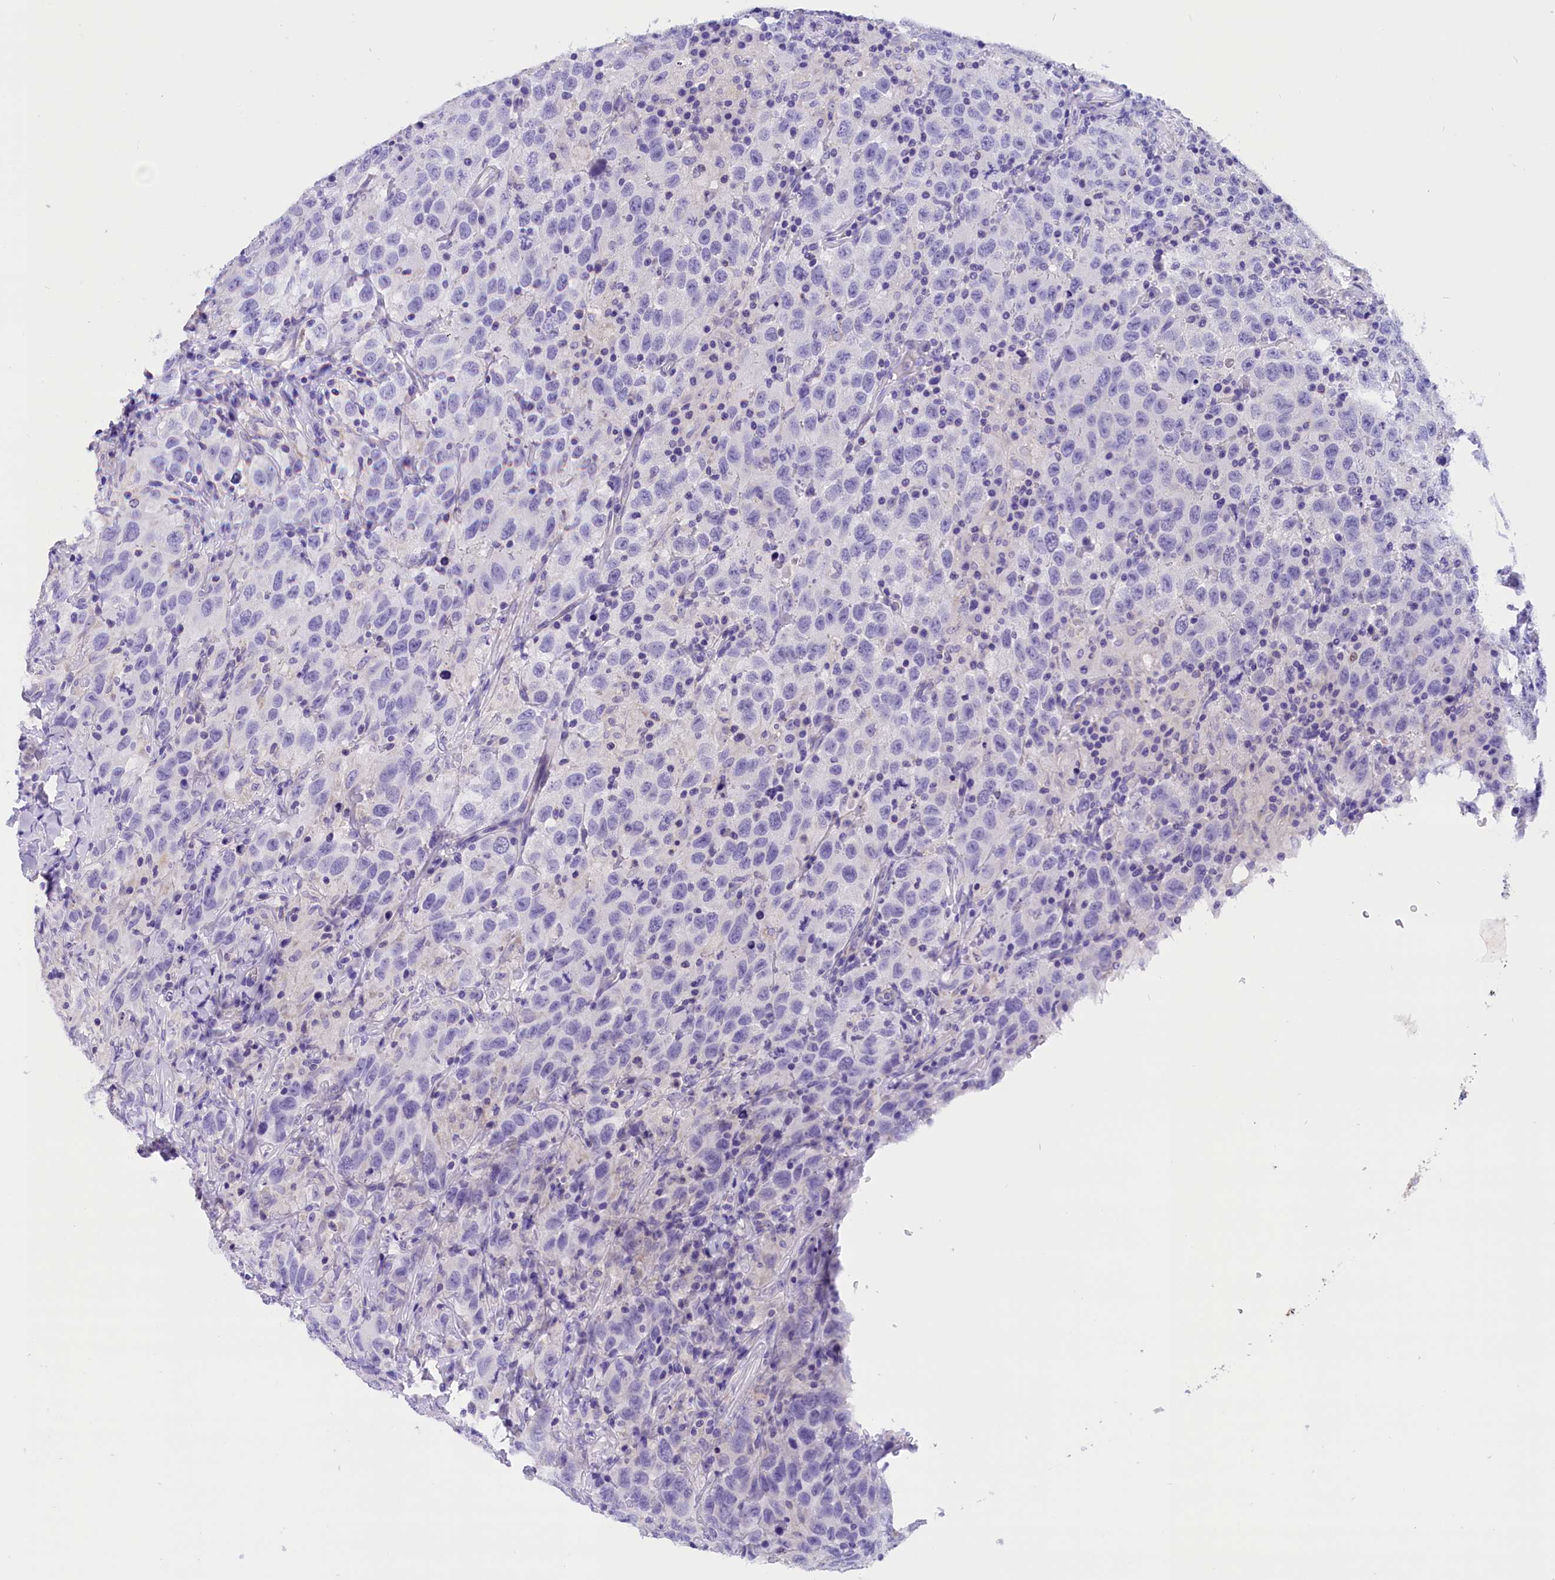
{"staining": {"intensity": "negative", "quantity": "none", "location": "none"}, "tissue": "testis cancer", "cell_type": "Tumor cells", "image_type": "cancer", "snomed": [{"axis": "morphology", "description": "Seminoma, NOS"}, {"axis": "topography", "description": "Testis"}], "caption": "The IHC micrograph has no significant staining in tumor cells of testis cancer (seminoma) tissue. The staining was performed using DAB (3,3'-diaminobenzidine) to visualize the protein expression in brown, while the nuclei were stained in blue with hematoxylin (Magnification: 20x).", "gene": "ABAT", "patient": {"sex": "male", "age": 65}}